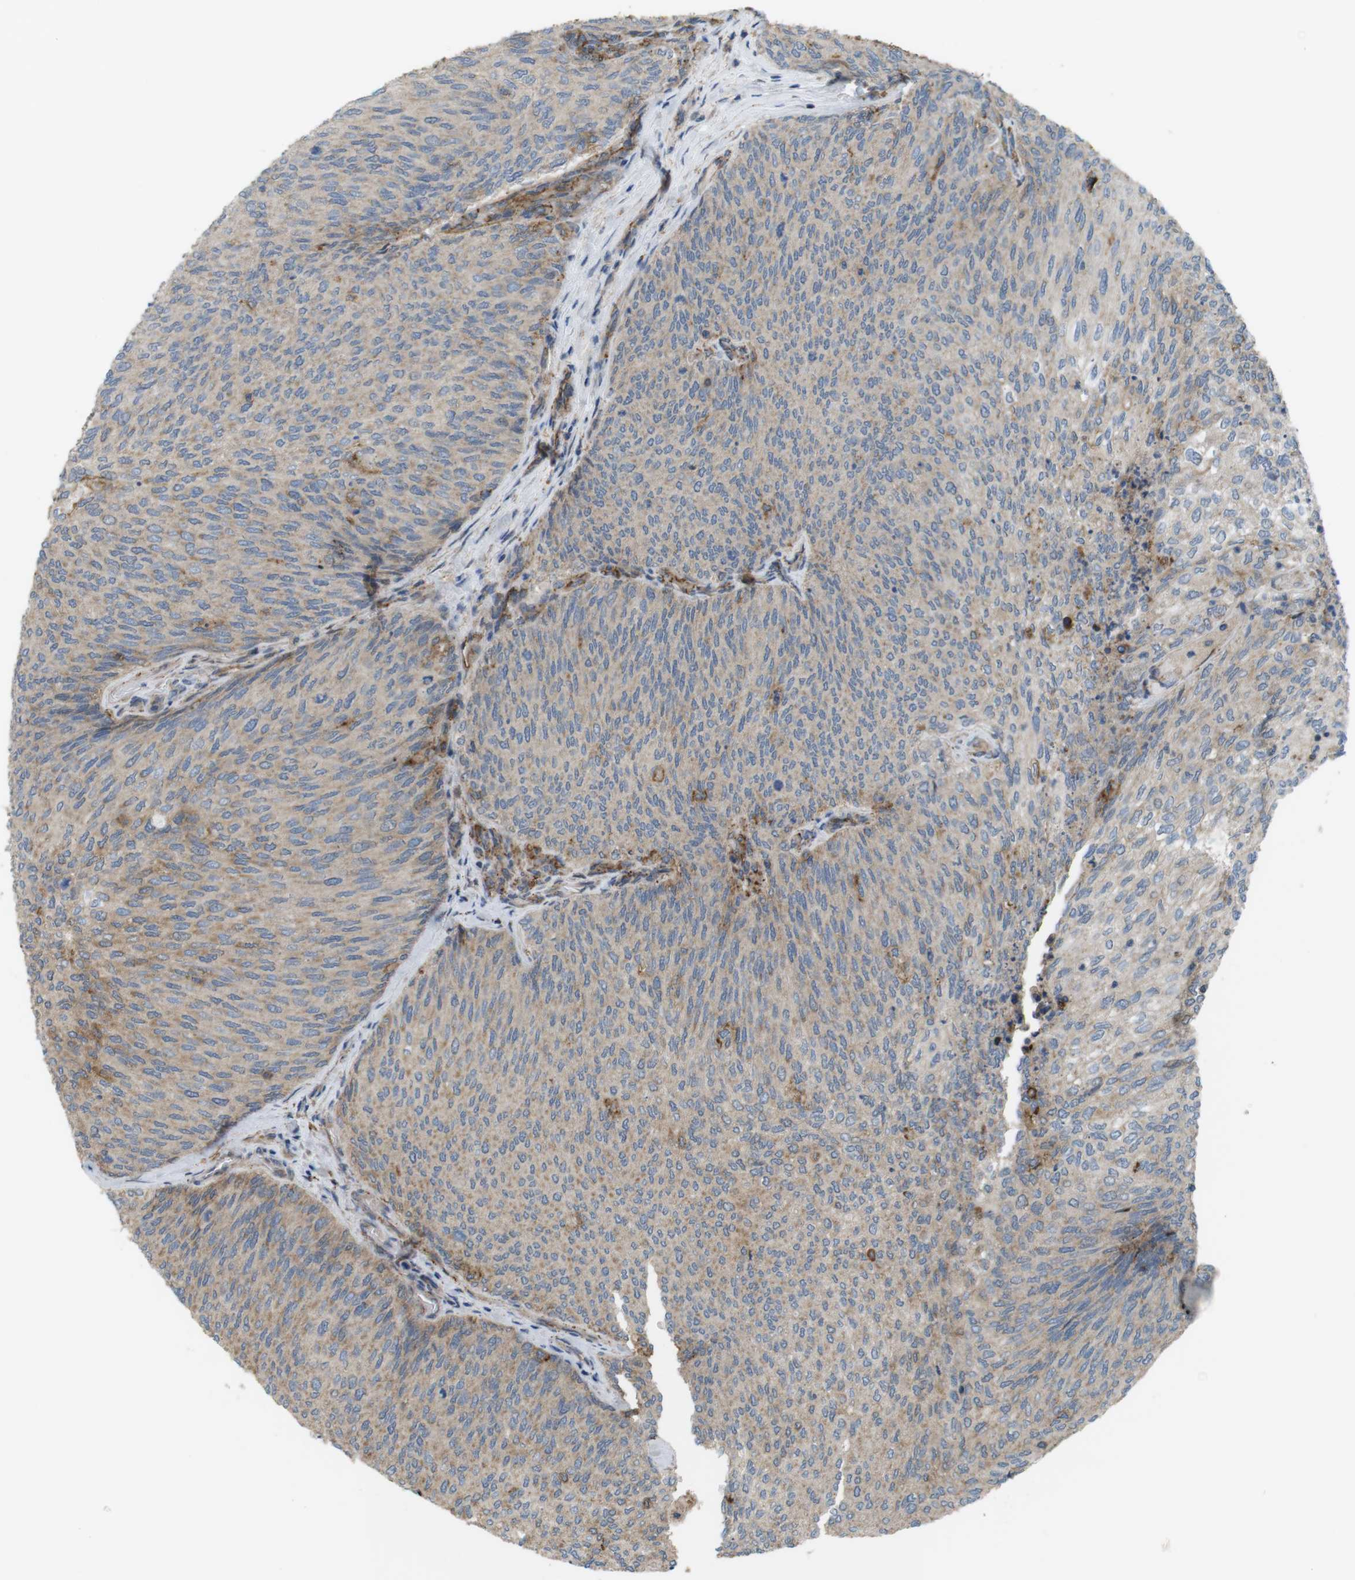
{"staining": {"intensity": "weak", "quantity": "25%-75%", "location": "cytoplasmic/membranous"}, "tissue": "urothelial cancer", "cell_type": "Tumor cells", "image_type": "cancer", "snomed": [{"axis": "morphology", "description": "Urothelial carcinoma, Low grade"}, {"axis": "topography", "description": "Urinary bladder"}], "caption": "Protein staining of urothelial cancer tissue demonstrates weak cytoplasmic/membranous staining in about 25%-75% of tumor cells.", "gene": "DDAH2", "patient": {"sex": "female", "age": 79}}